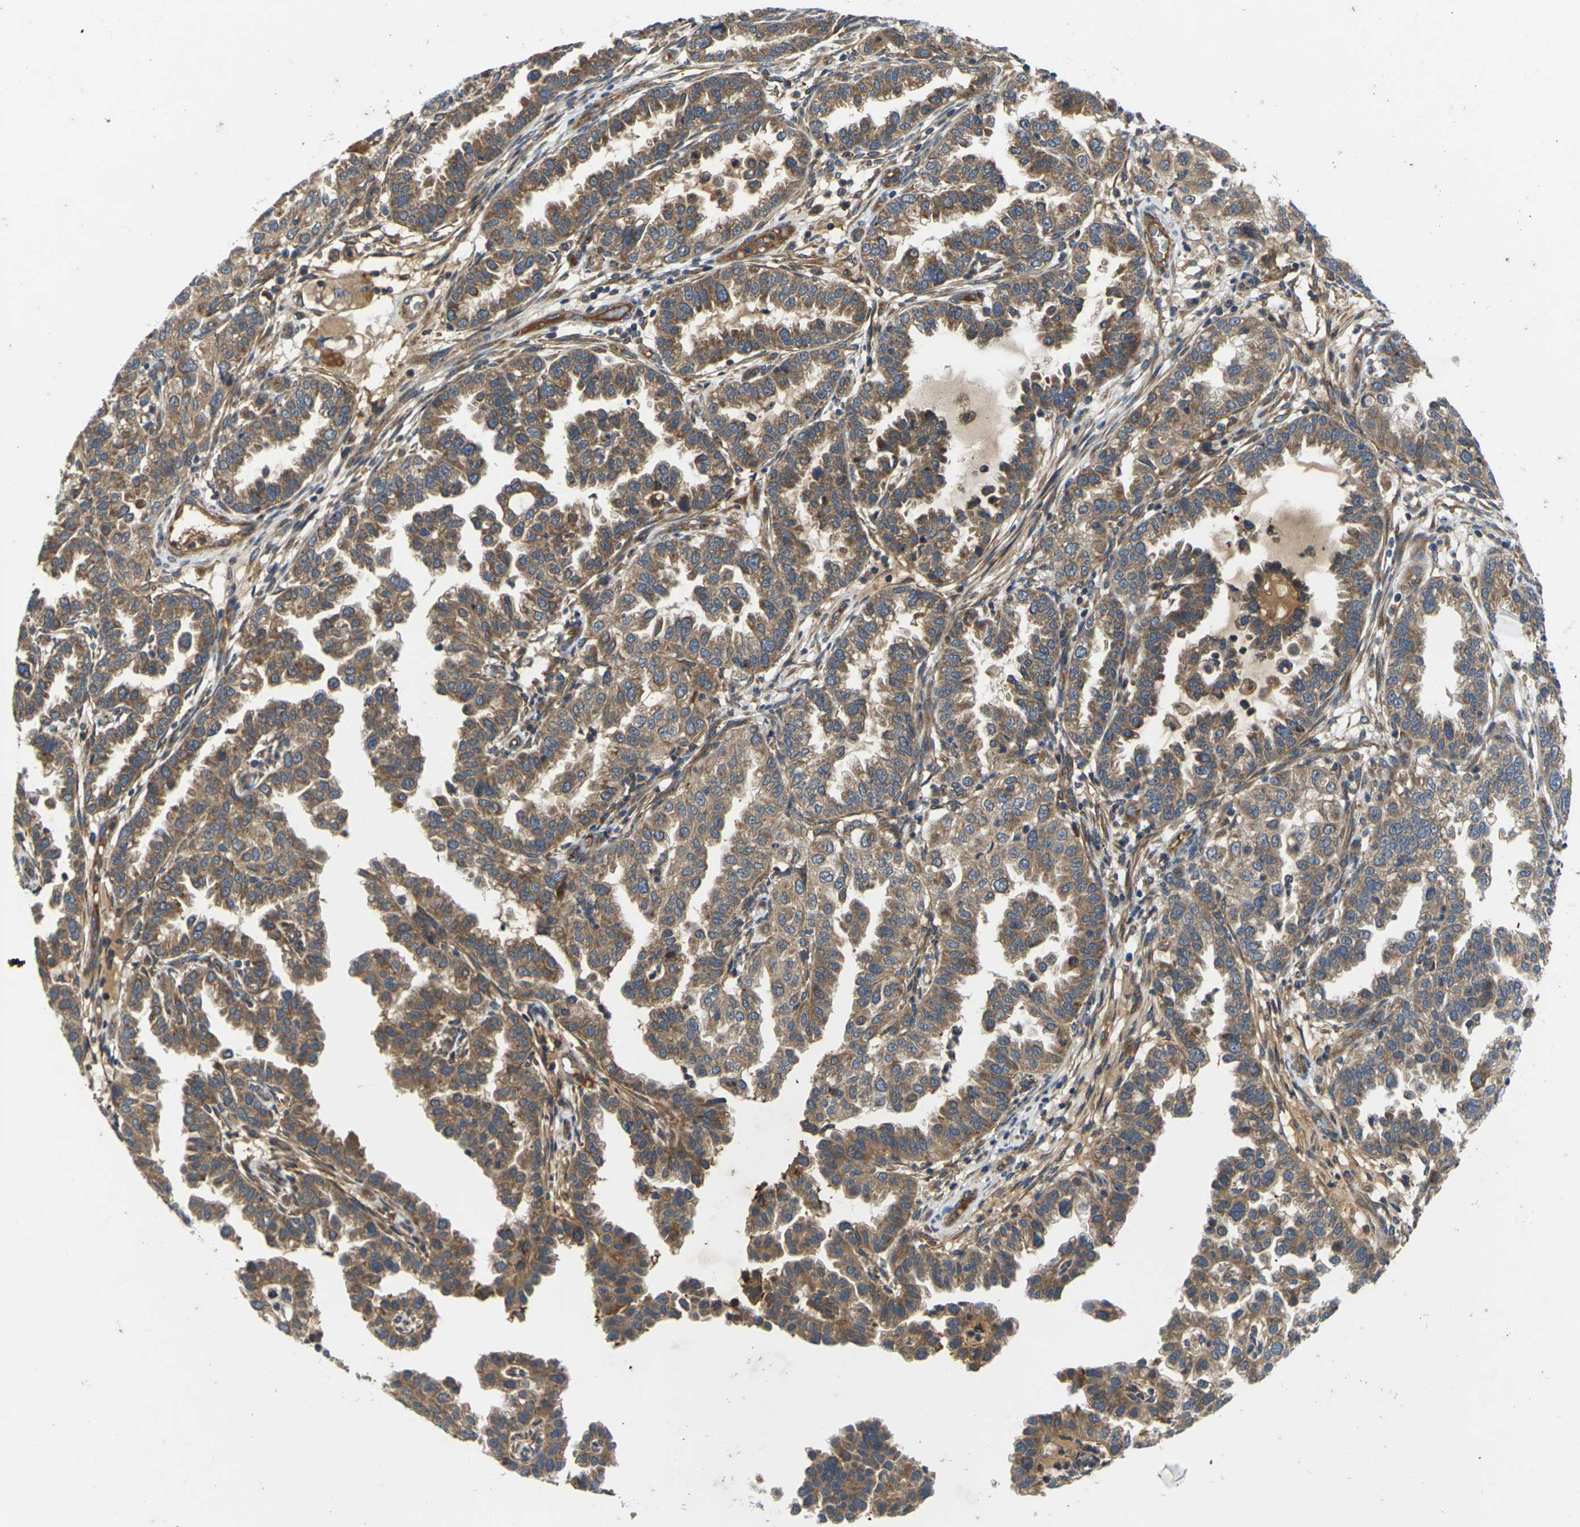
{"staining": {"intensity": "moderate", "quantity": ">75%", "location": "cytoplasmic/membranous"}, "tissue": "endometrial cancer", "cell_type": "Tumor cells", "image_type": "cancer", "snomed": [{"axis": "morphology", "description": "Adenocarcinoma, NOS"}, {"axis": "topography", "description": "Endometrium"}], "caption": "Adenocarcinoma (endometrial) stained for a protein exhibits moderate cytoplasmic/membranous positivity in tumor cells.", "gene": "KIF1B", "patient": {"sex": "female", "age": 85}}